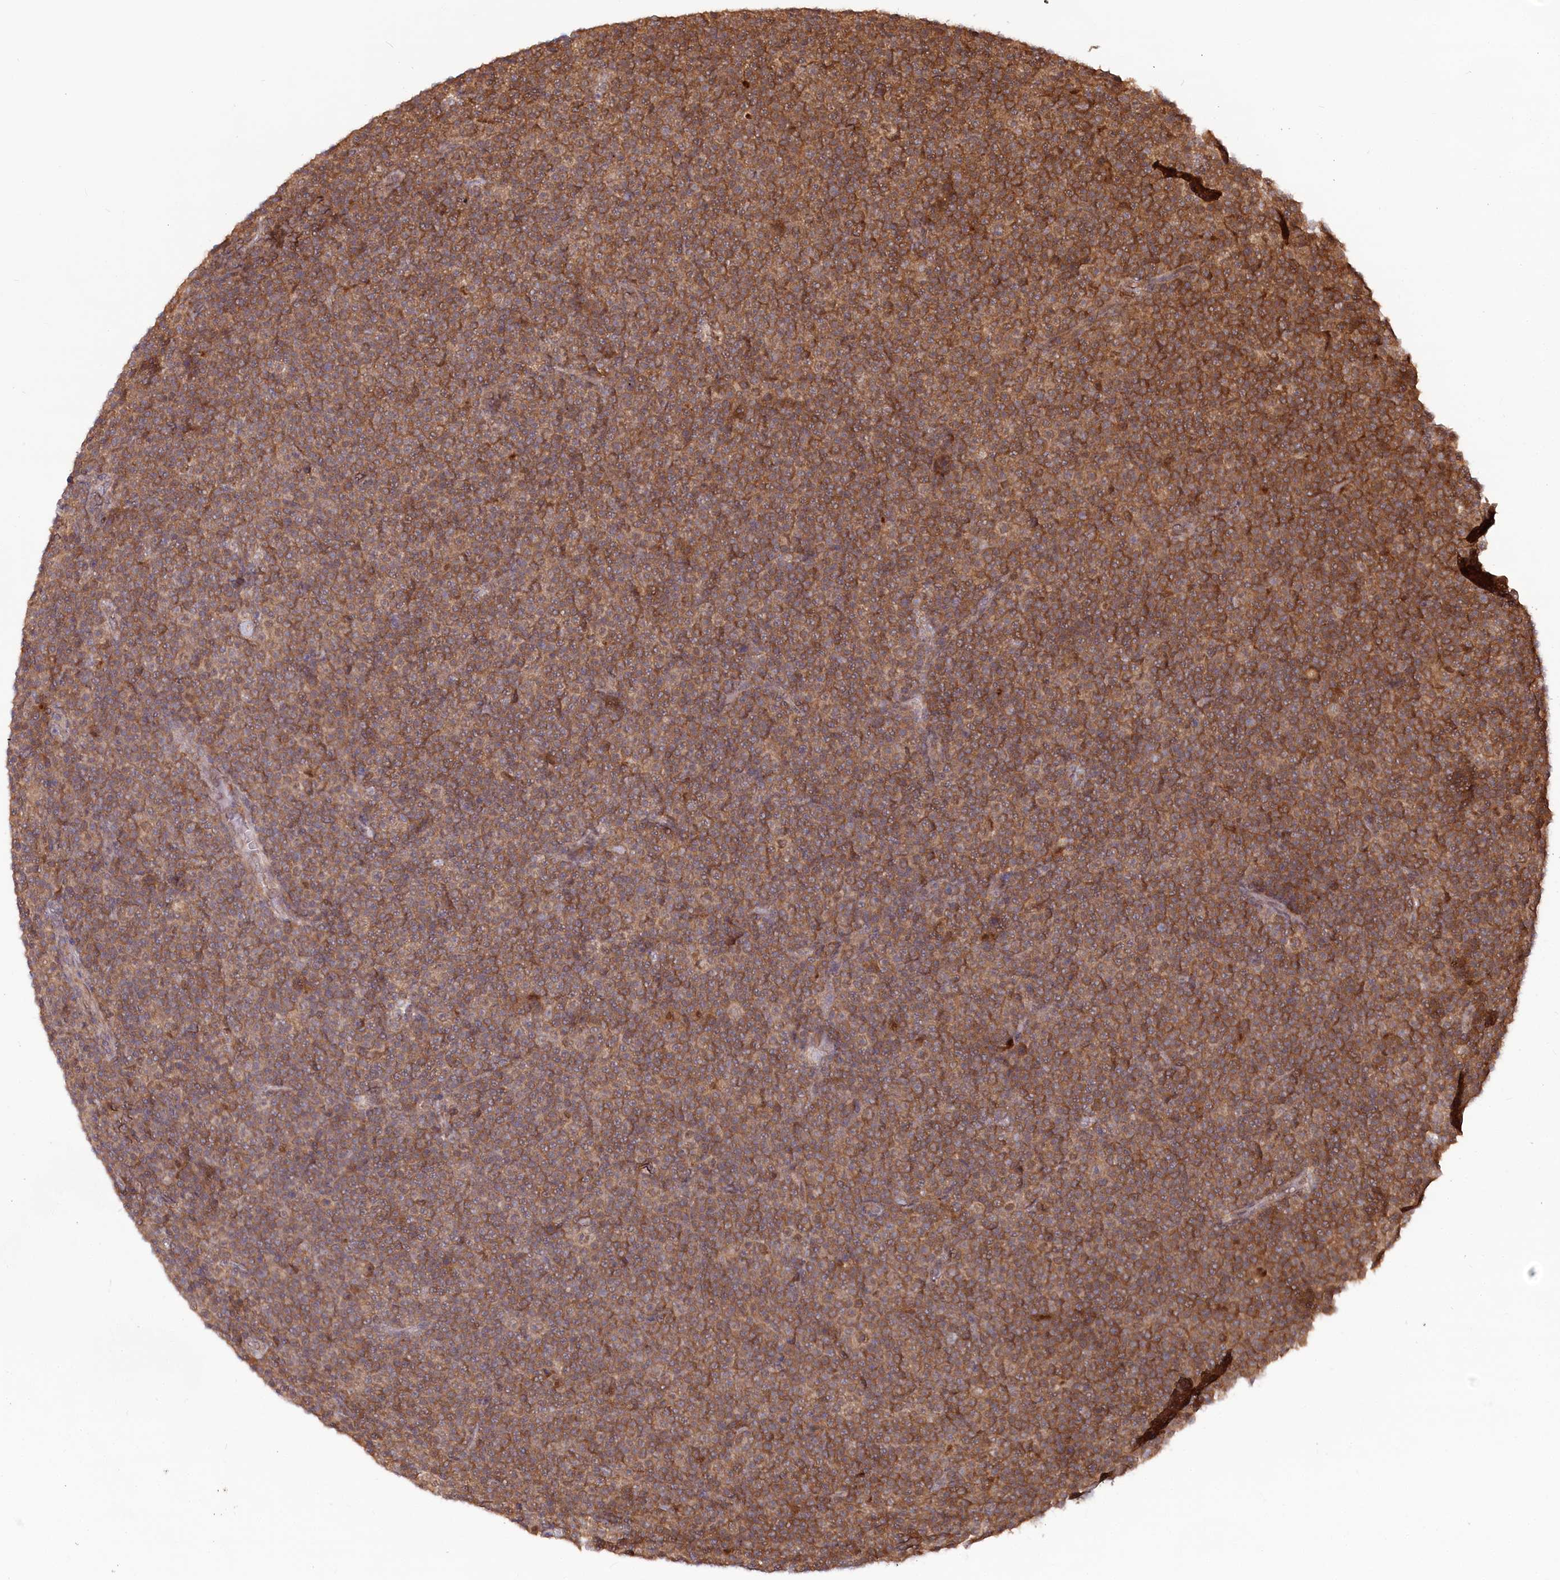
{"staining": {"intensity": "strong", "quantity": ">75%", "location": "cytoplasmic/membranous"}, "tissue": "lymphoma", "cell_type": "Tumor cells", "image_type": "cancer", "snomed": [{"axis": "morphology", "description": "Malignant lymphoma, non-Hodgkin's type, Low grade"}, {"axis": "topography", "description": "Lymph node"}], "caption": "Lymphoma stained for a protein reveals strong cytoplasmic/membranous positivity in tumor cells.", "gene": "PSMA1", "patient": {"sex": "female", "age": 67}}